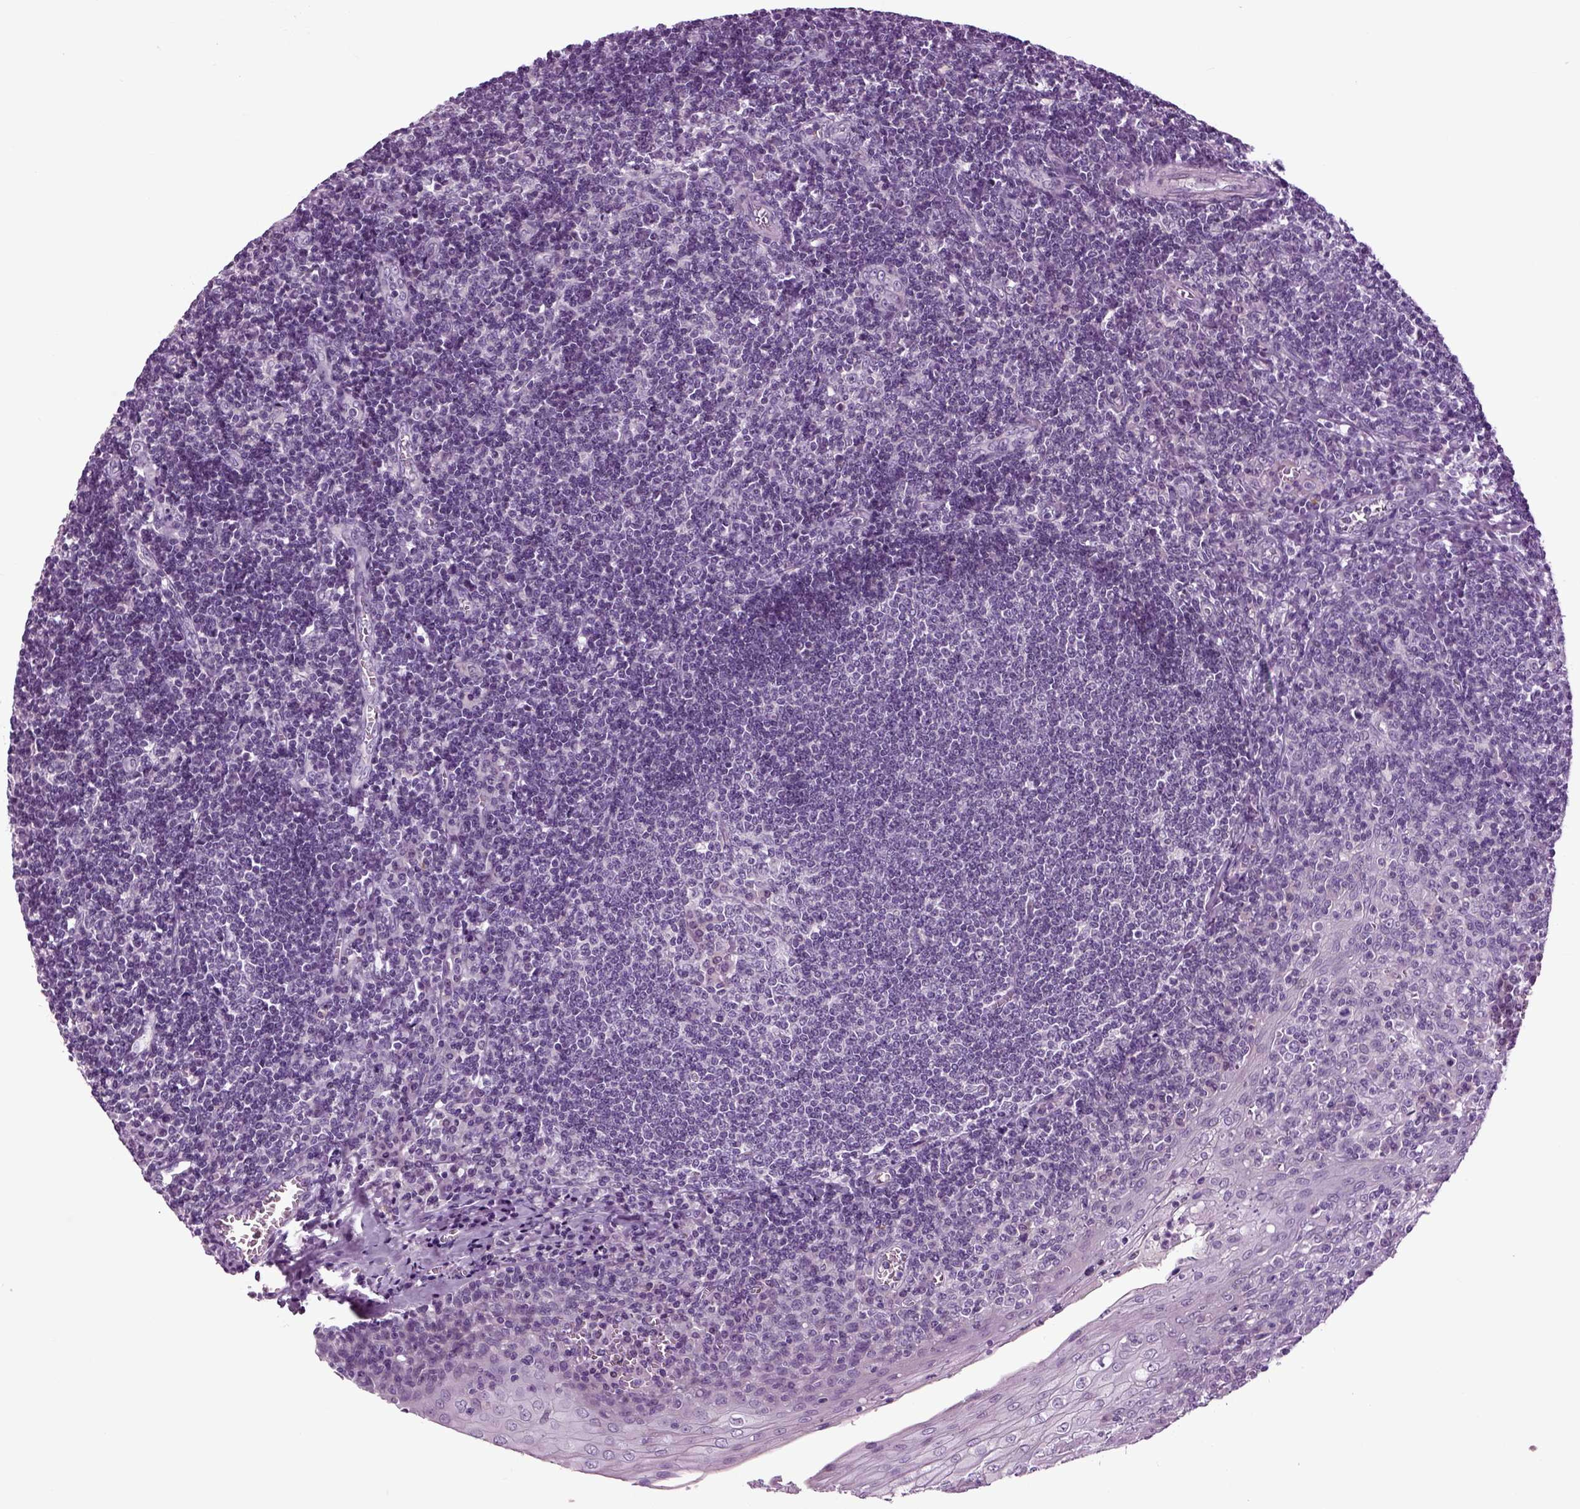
{"staining": {"intensity": "negative", "quantity": "none", "location": "none"}, "tissue": "tonsil", "cell_type": "Germinal center cells", "image_type": "normal", "snomed": [{"axis": "morphology", "description": "Normal tissue, NOS"}, {"axis": "topography", "description": "Tonsil"}], "caption": "Germinal center cells show no significant staining in benign tonsil. Nuclei are stained in blue.", "gene": "ARHGAP11A", "patient": {"sex": "male", "age": 33}}